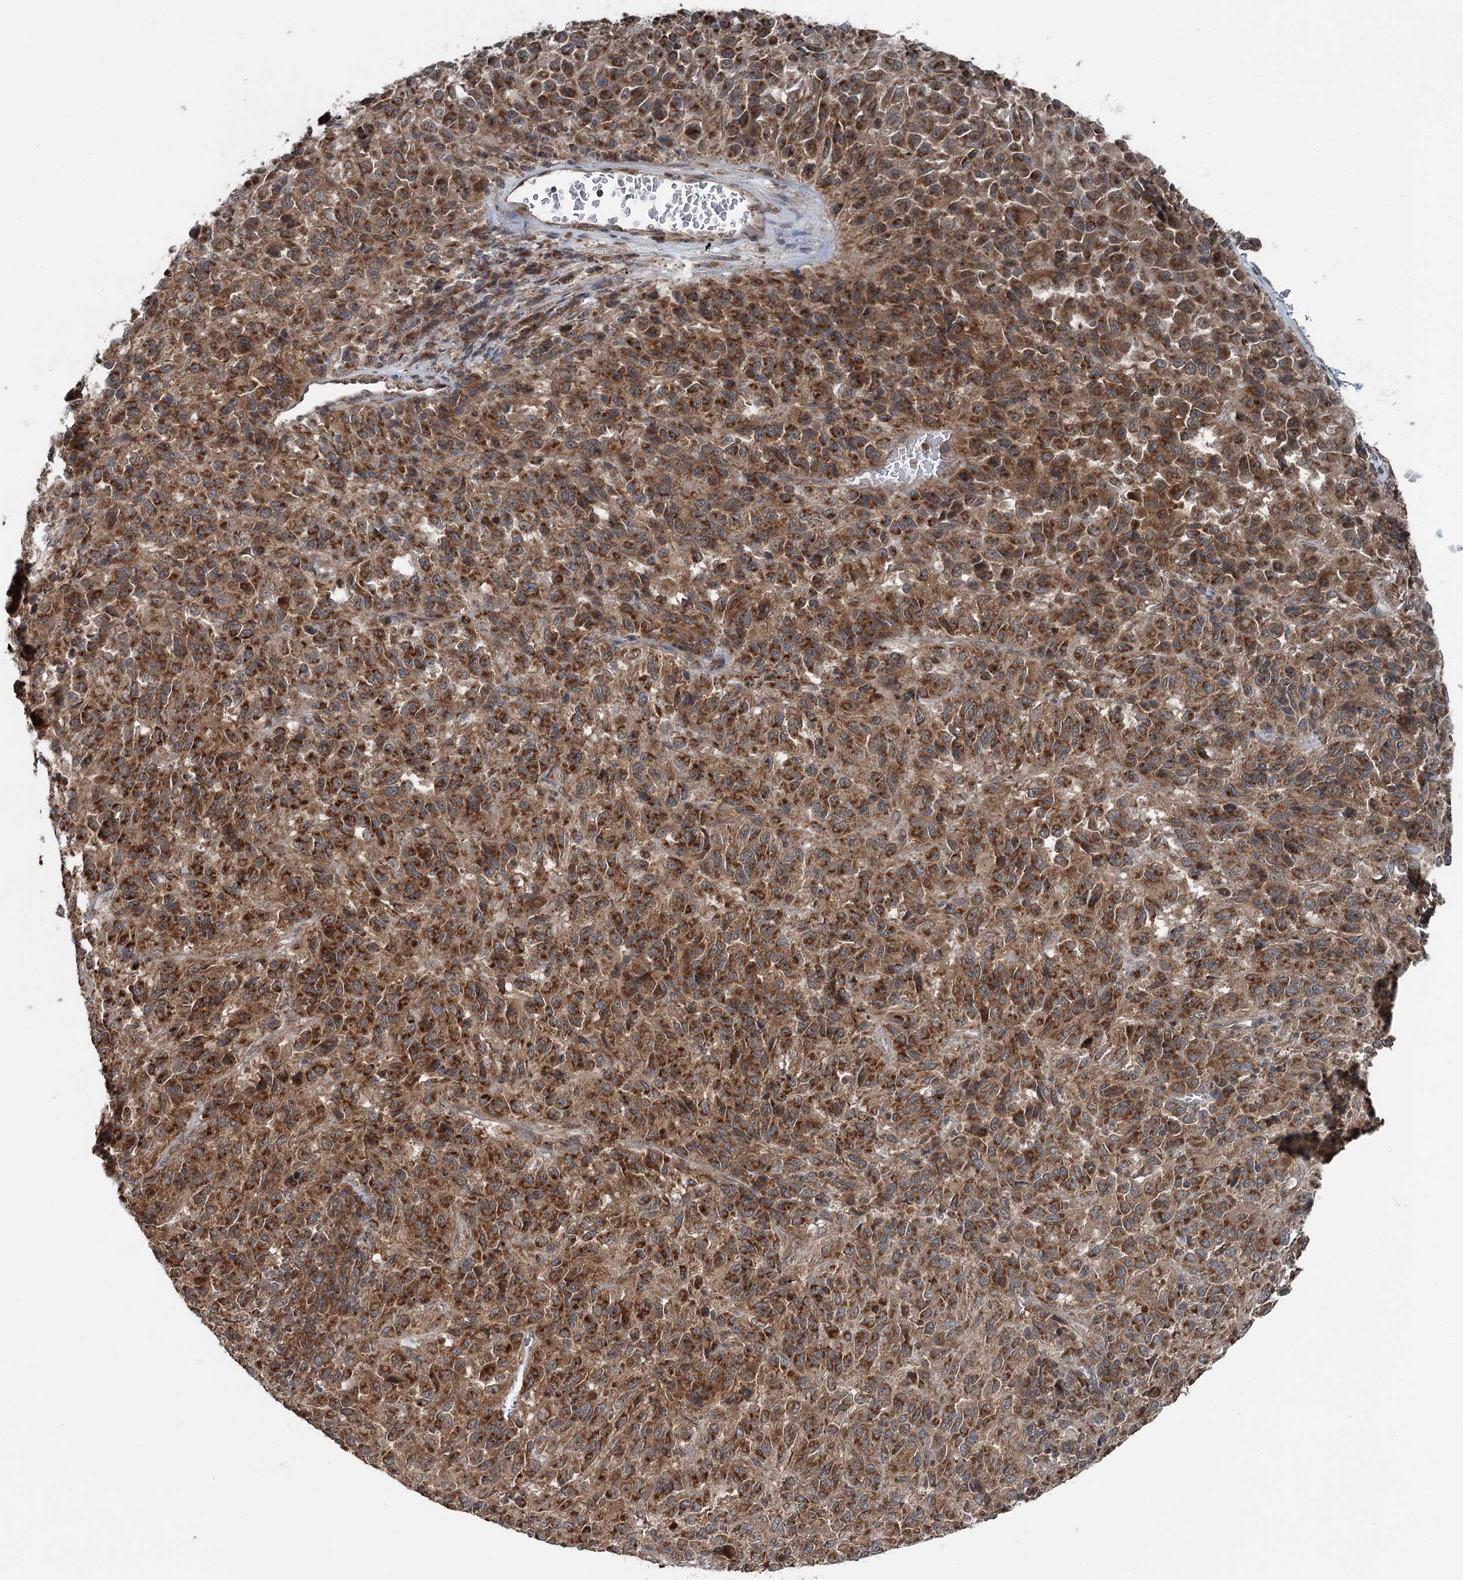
{"staining": {"intensity": "moderate", "quantity": ">75%", "location": "cytoplasmic/membranous"}, "tissue": "melanoma", "cell_type": "Tumor cells", "image_type": "cancer", "snomed": [{"axis": "morphology", "description": "Malignant melanoma, Metastatic site"}, {"axis": "topography", "description": "Lung"}], "caption": "Melanoma stained for a protein demonstrates moderate cytoplasmic/membranous positivity in tumor cells.", "gene": "WAPL", "patient": {"sex": "male", "age": 64}}